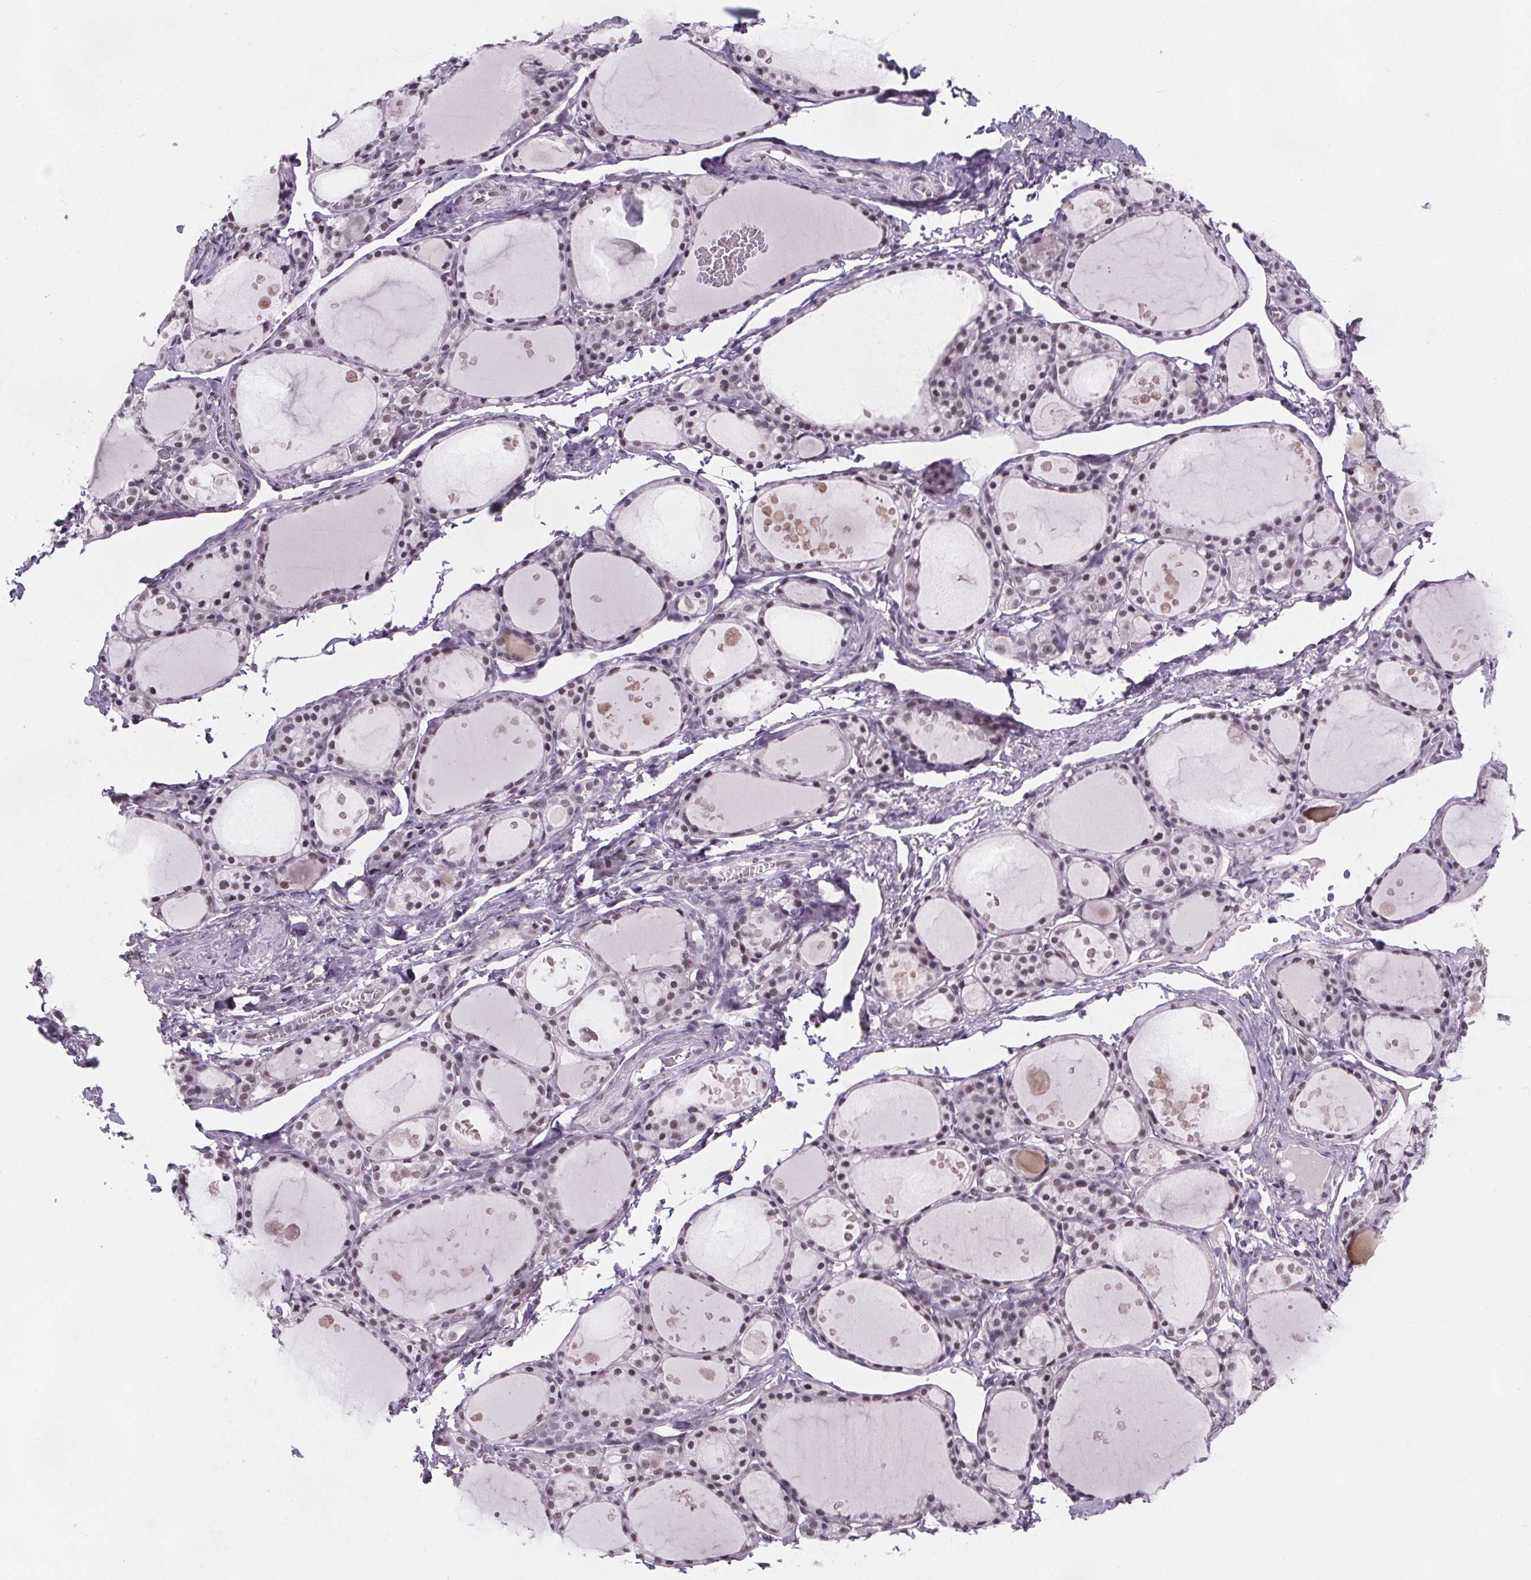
{"staining": {"intensity": "weak", "quantity": "25%-75%", "location": "nuclear"}, "tissue": "thyroid gland", "cell_type": "Glandular cells", "image_type": "normal", "snomed": [{"axis": "morphology", "description": "Normal tissue, NOS"}, {"axis": "topography", "description": "Thyroid gland"}], "caption": "IHC of benign human thyroid gland demonstrates low levels of weak nuclear positivity in about 25%-75% of glandular cells.", "gene": "ZNF572", "patient": {"sex": "male", "age": 68}}